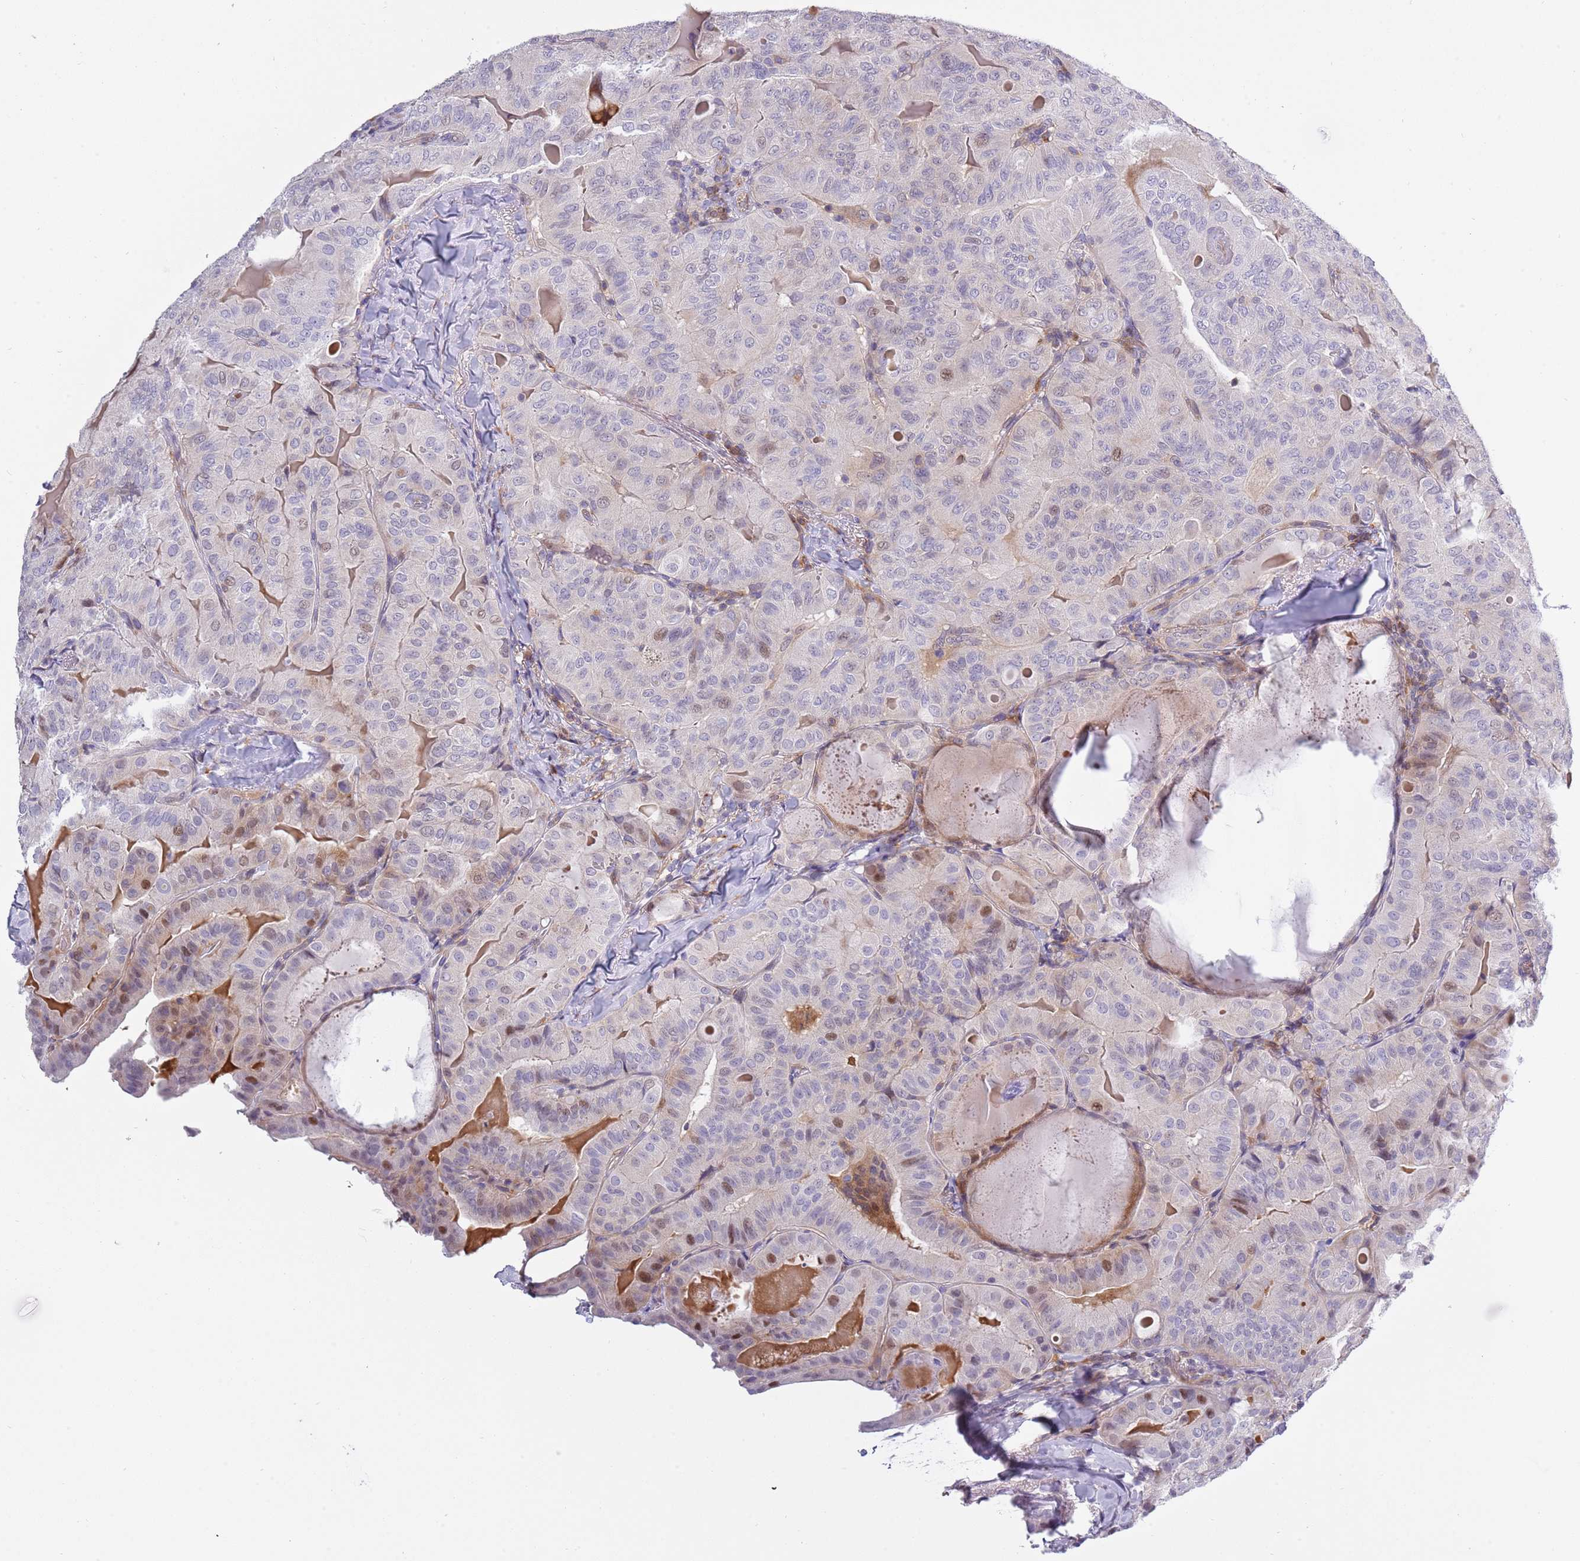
{"staining": {"intensity": "moderate", "quantity": "<25%", "location": "nuclear"}, "tissue": "thyroid cancer", "cell_type": "Tumor cells", "image_type": "cancer", "snomed": [{"axis": "morphology", "description": "Papillary adenocarcinoma, NOS"}, {"axis": "topography", "description": "Thyroid gland"}], "caption": "Thyroid papillary adenocarcinoma was stained to show a protein in brown. There is low levels of moderate nuclear staining in approximately <25% of tumor cells. Using DAB (3,3'-diaminobenzidine) (brown) and hematoxylin (blue) stains, captured at high magnification using brightfield microscopy.", "gene": "NBPF6", "patient": {"sex": "female", "age": 68}}